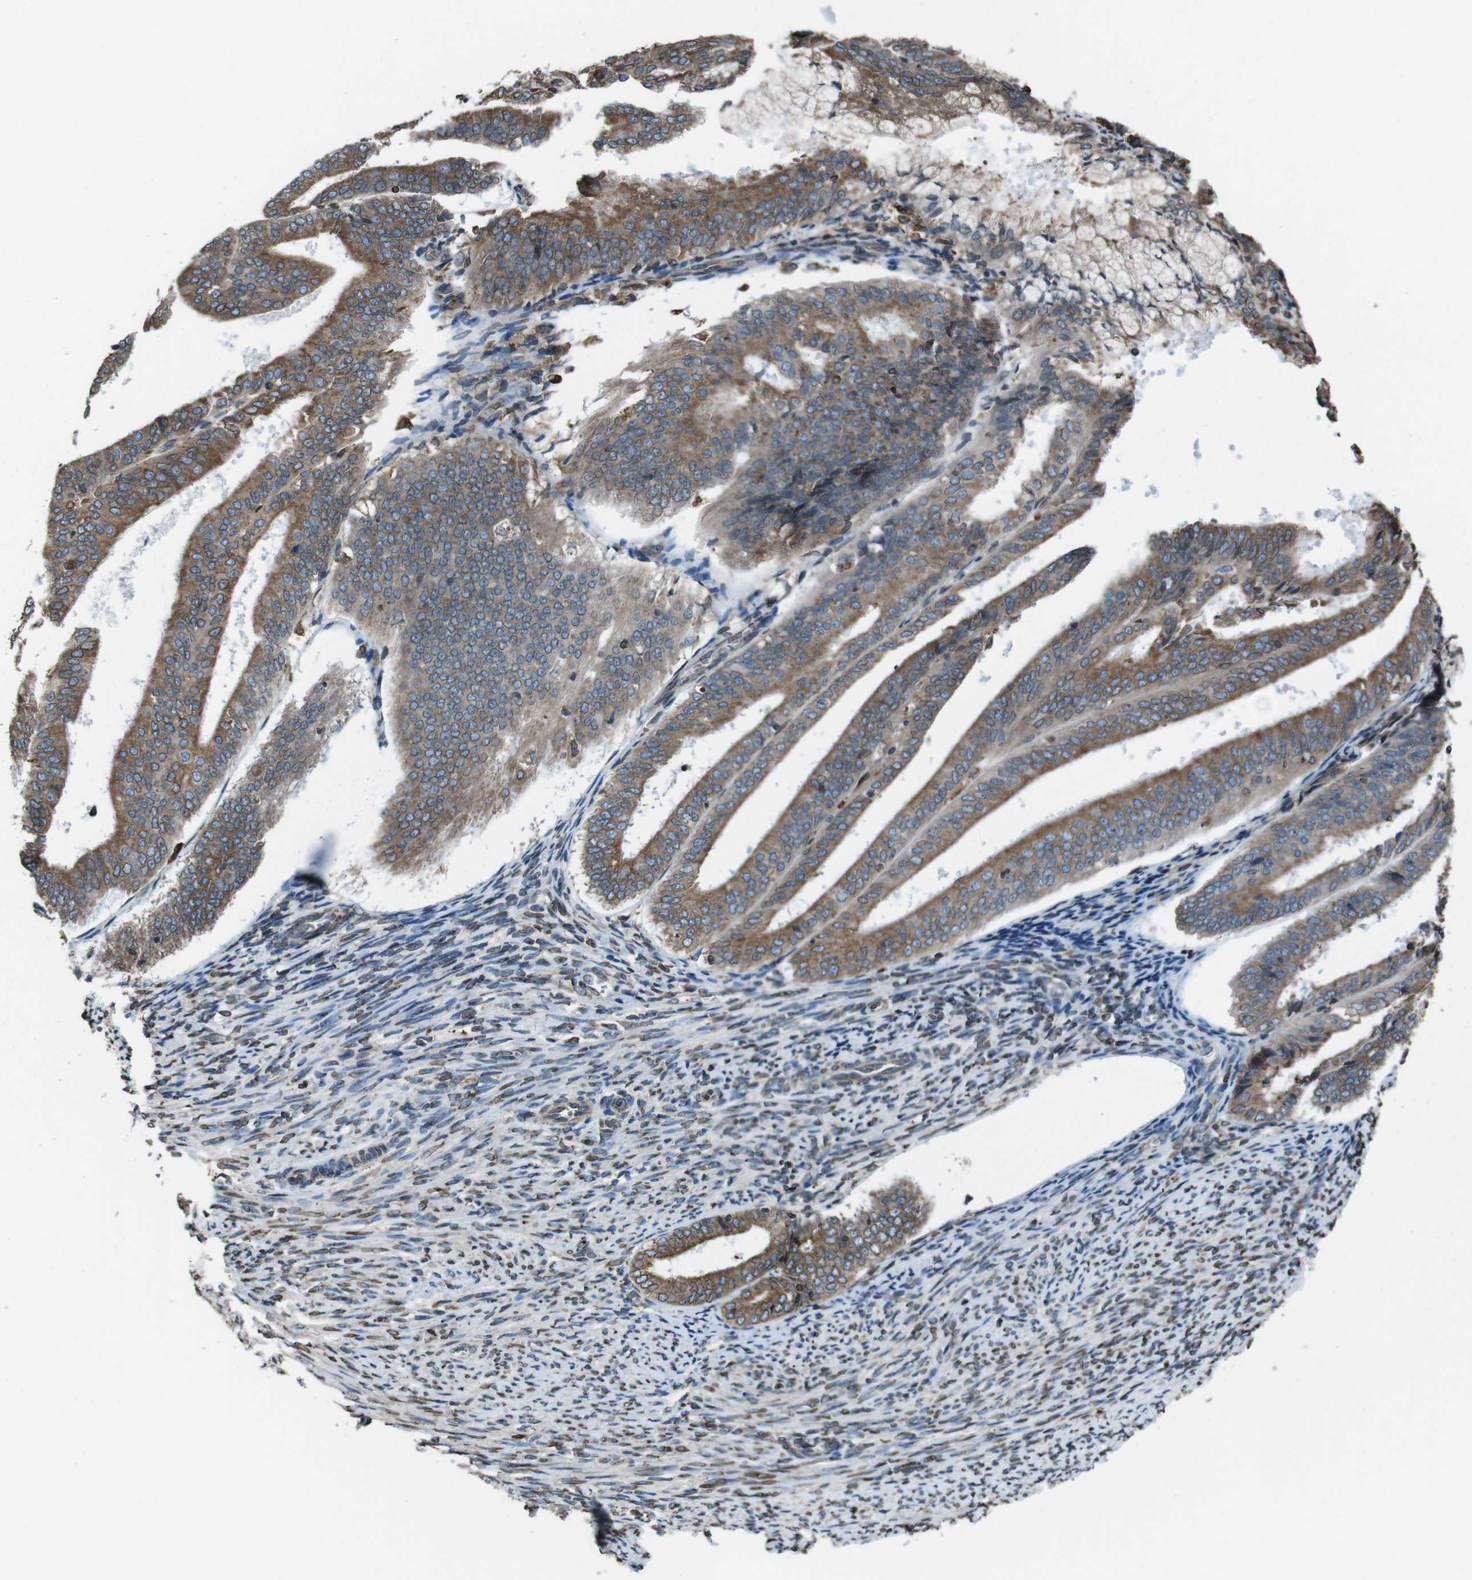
{"staining": {"intensity": "moderate", "quantity": ">75%", "location": "cytoplasmic/membranous"}, "tissue": "endometrial cancer", "cell_type": "Tumor cells", "image_type": "cancer", "snomed": [{"axis": "morphology", "description": "Adenocarcinoma, NOS"}, {"axis": "topography", "description": "Endometrium"}], "caption": "Brown immunohistochemical staining in human endometrial cancer exhibits moderate cytoplasmic/membranous expression in approximately >75% of tumor cells.", "gene": "APMAP", "patient": {"sex": "female", "age": 63}}